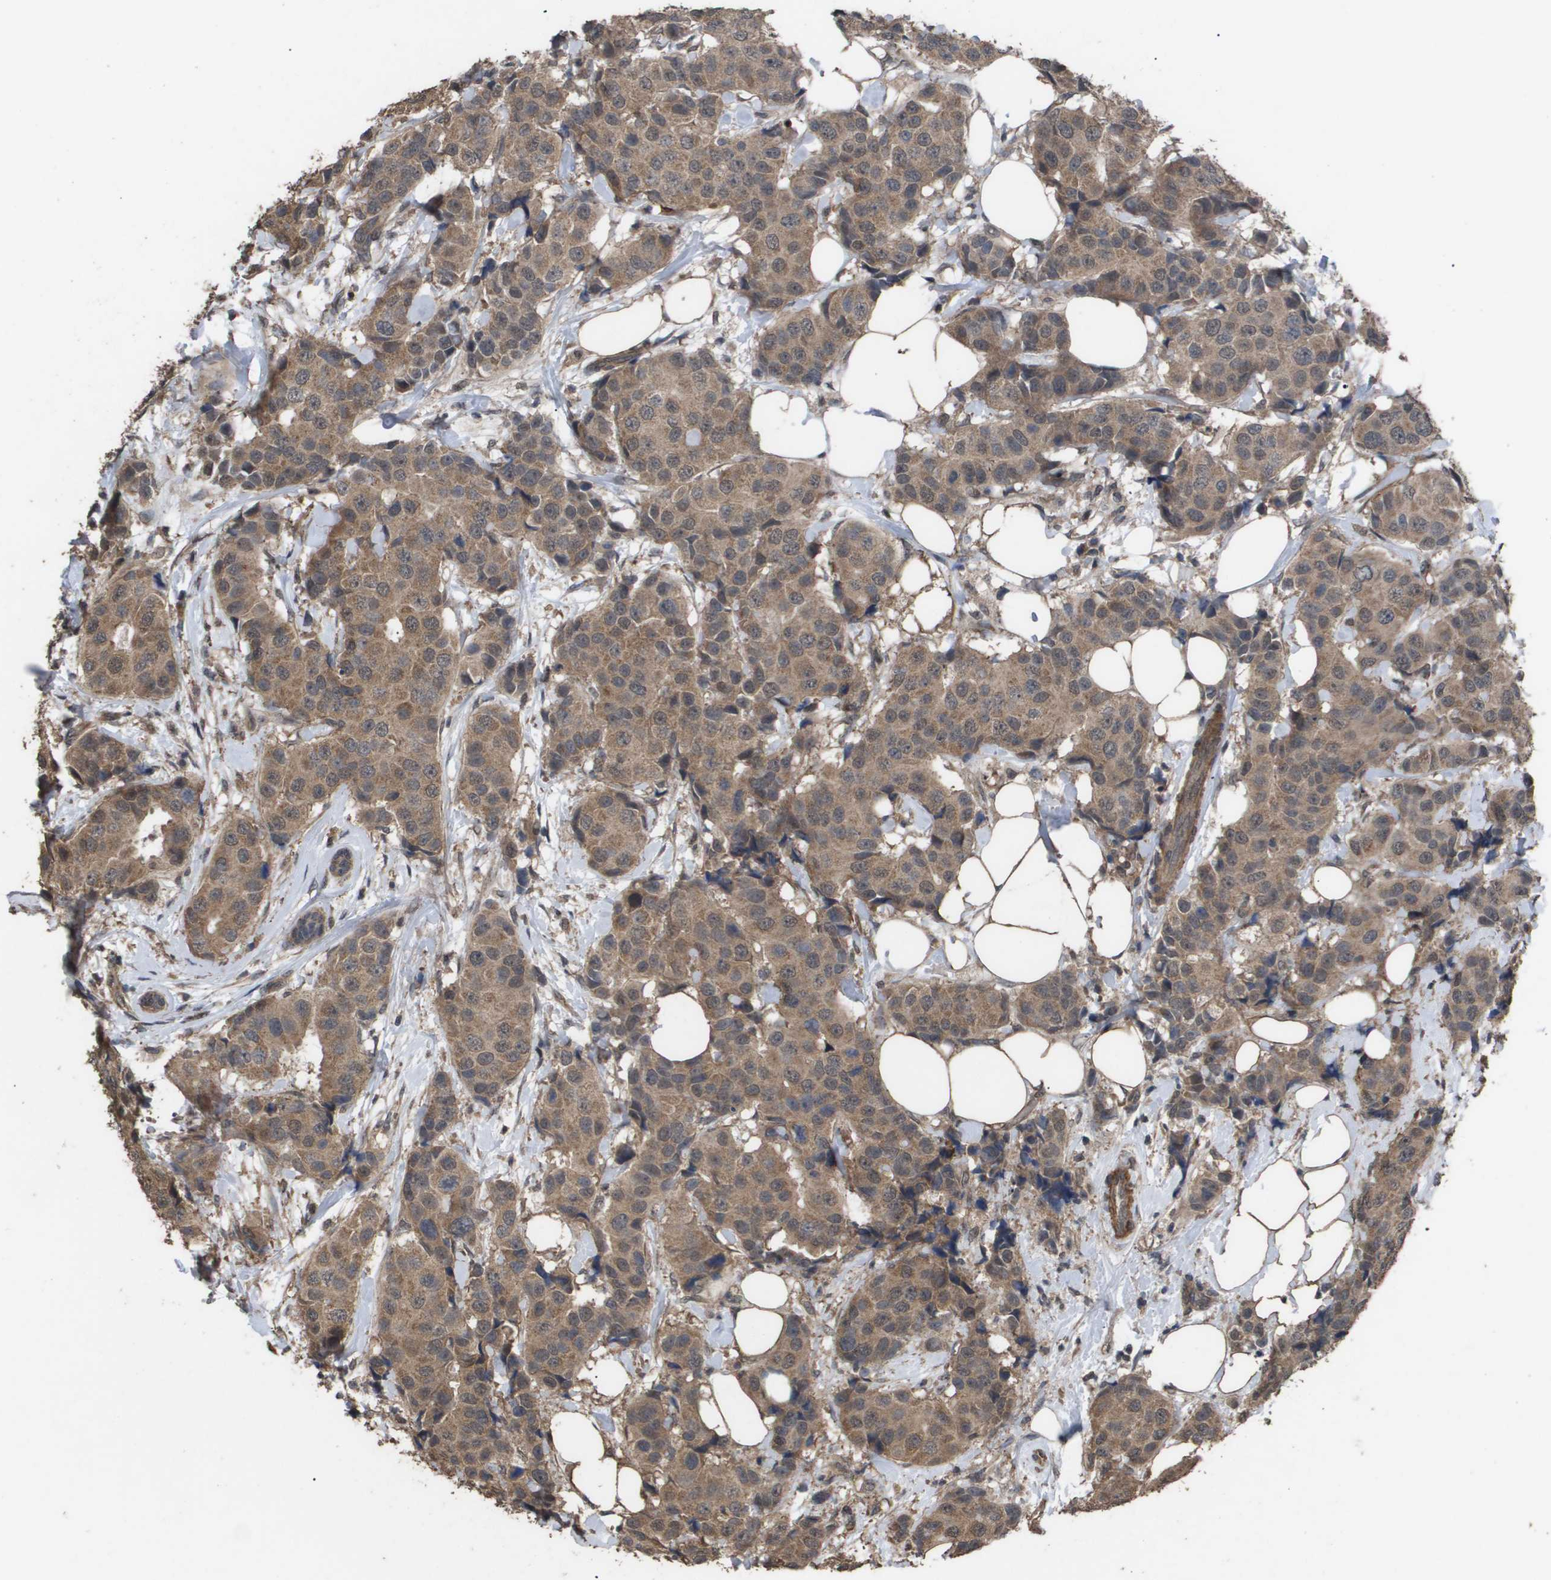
{"staining": {"intensity": "moderate", "quantity": ">75%", "location": "cytoplasmic/membranous"}, "tissue": "breast cancer", "cell_type": "Tumor cells", "image_type": "cancer", "snomed": [{"axis": "morphology", "description": "Normal tissue, NOS"}, {"axis": "morphology", "description": "Duct carcinoma"}, {"axis": "topography", "description": "Breast"}], "caption": "Protein positivity by immunohistochemistry (IHC) shows moderate cytoplasmic/membranous expression in approximately >75% of tumor cells in invasive ductal carcinoma (breast).", "gene": "CUL5", "patient": {"sex": "female", "age": 39}}